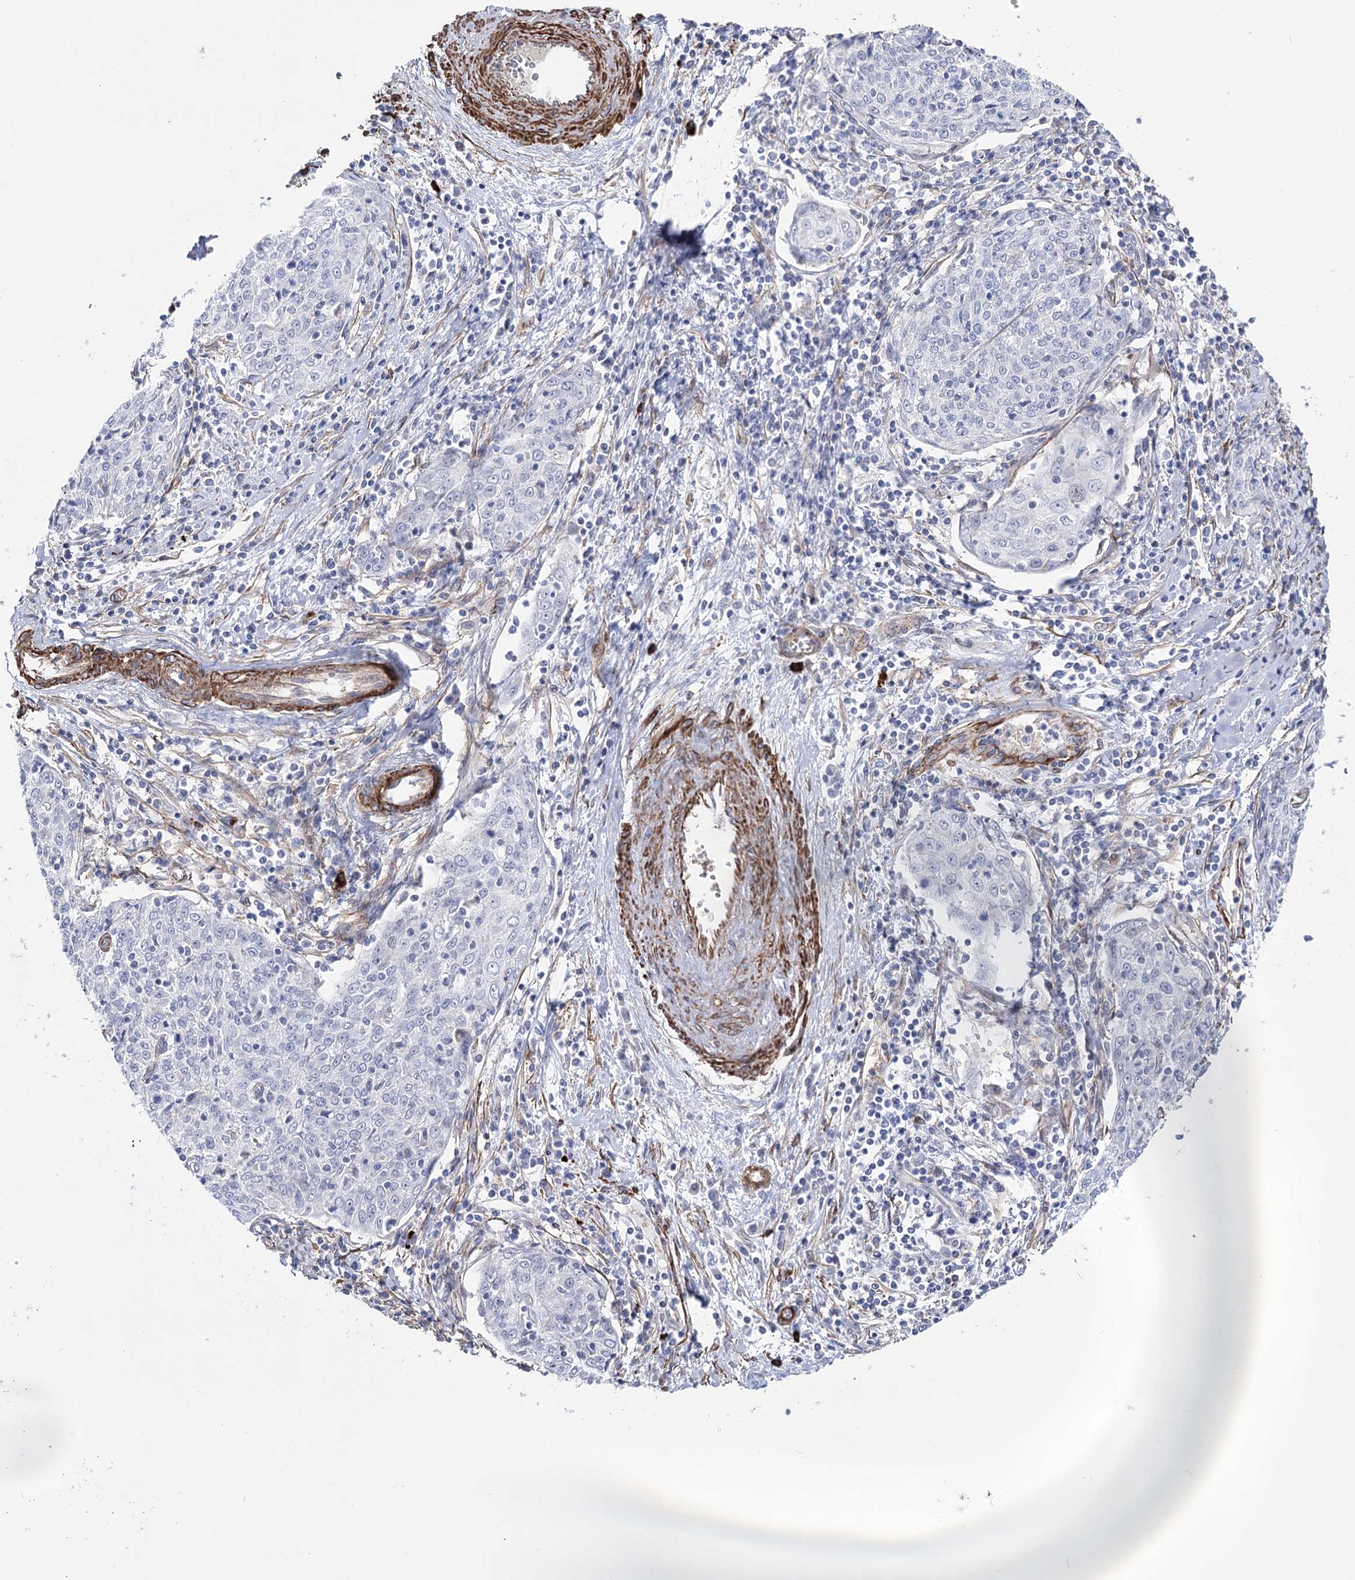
{"staining": {"intensity": "negative", "quantity": "none", "location": "none"}, "tissue": "cervical cancer", "cell_type": "Tumor cells", "image_type": "cancer", "snomed": [{"axis": "morphology", "description": "Squamous cell carcinoma, NOS"}, {"axis": "topography", "description": "Cervix"}], "caption": "DAB immunohistochemical staining of human cervical squamous cell carcinoma displays no significant expression in tumor cells.", "gene": "ARHGAP20", "patient": {"sex": "female", "age": 48}}